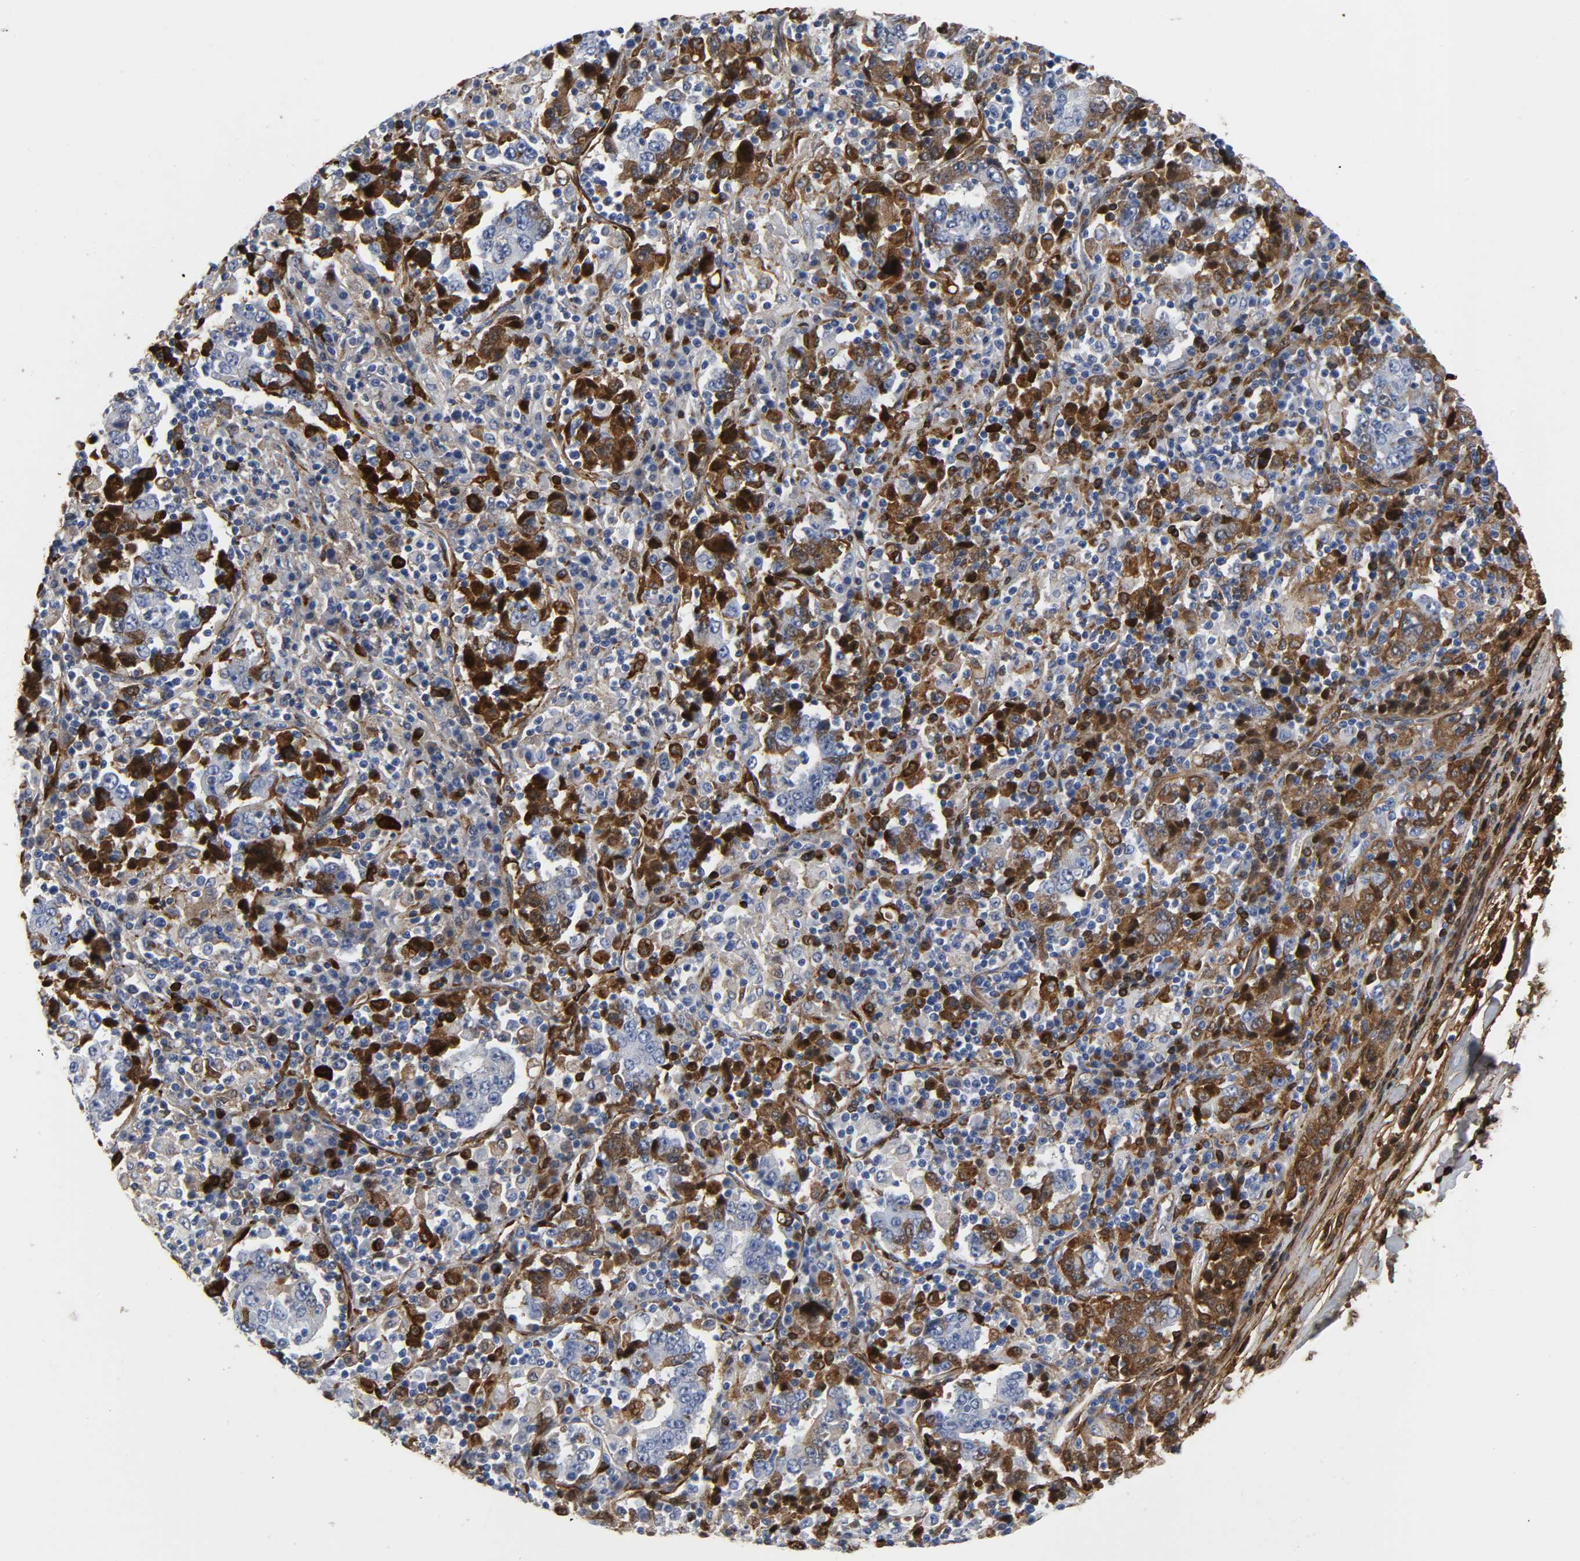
{"staining": {"intensity": "moderate", "quantity": ">75%", "location": "cytoplasmic/membranous"}, "tissue": "stomach cancer", "cell_type": "Tumor cells", "image_type": "cancer", "snomed": [{"axis": "morphology", "description": "Normal tissue, NOS"}, {"axis": "morphology", "description": "Adenocarcinoma, NOS"}, {"axis": "topography", "description": "Stomach, upper"}, {"axis": "topography", "description": "Stomach"}], "caption": "Immunohistochemistry (IHC) (DAB) staining of human adenocarcinoma (stomach) demonstrates moderate cytoplasmic/membranous protein expression in about >75% of tumor cells. (Stains: DAB (3,3'-diaminobenzidine) in brown, nuclei in blue, Microscopy: brightfield microscopy at high magnification).", "gene": "FBLN1", "patient": {"sex": "male", "age": 59}}